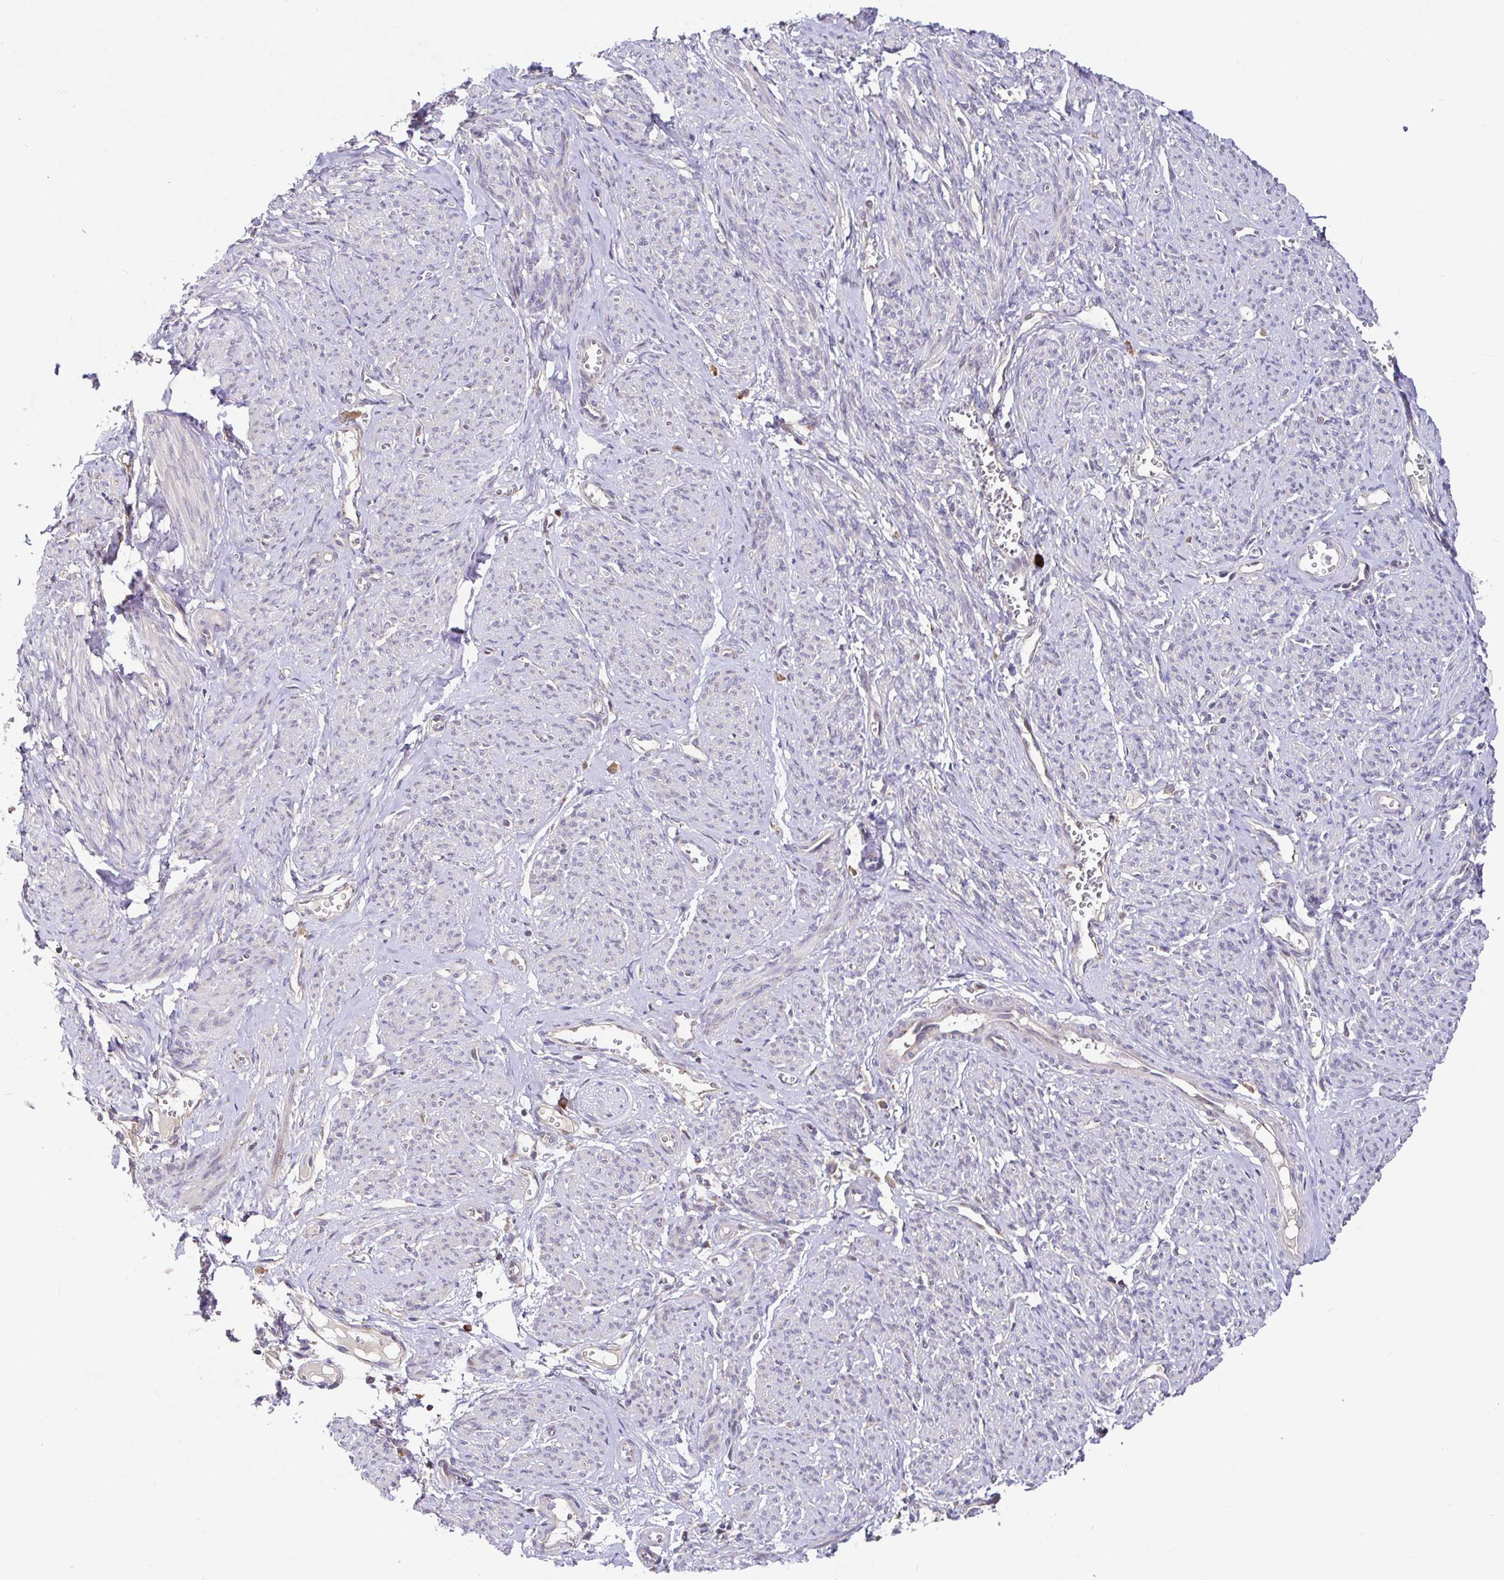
{"staining": {"intensity": "negative", "quantity": "none", "location": "none"}, "tissue": "smooth muscle", "cell_type": "Smooth muscle cells", "image_type": "normal", "snomed": [{"axis": "morphology", "description": "Normal tissue, NOS"}, {"axis": "topography", "description": "Smooth muscle"}], "caption": "A high-resolution histopathology image shows immunohistochemistry staining of unremarkable smooth muscle, which displays no significant positivity in smooth muscle cells.", "gene": "ELP1", "patient": {"sex": "female", "age": 65}}